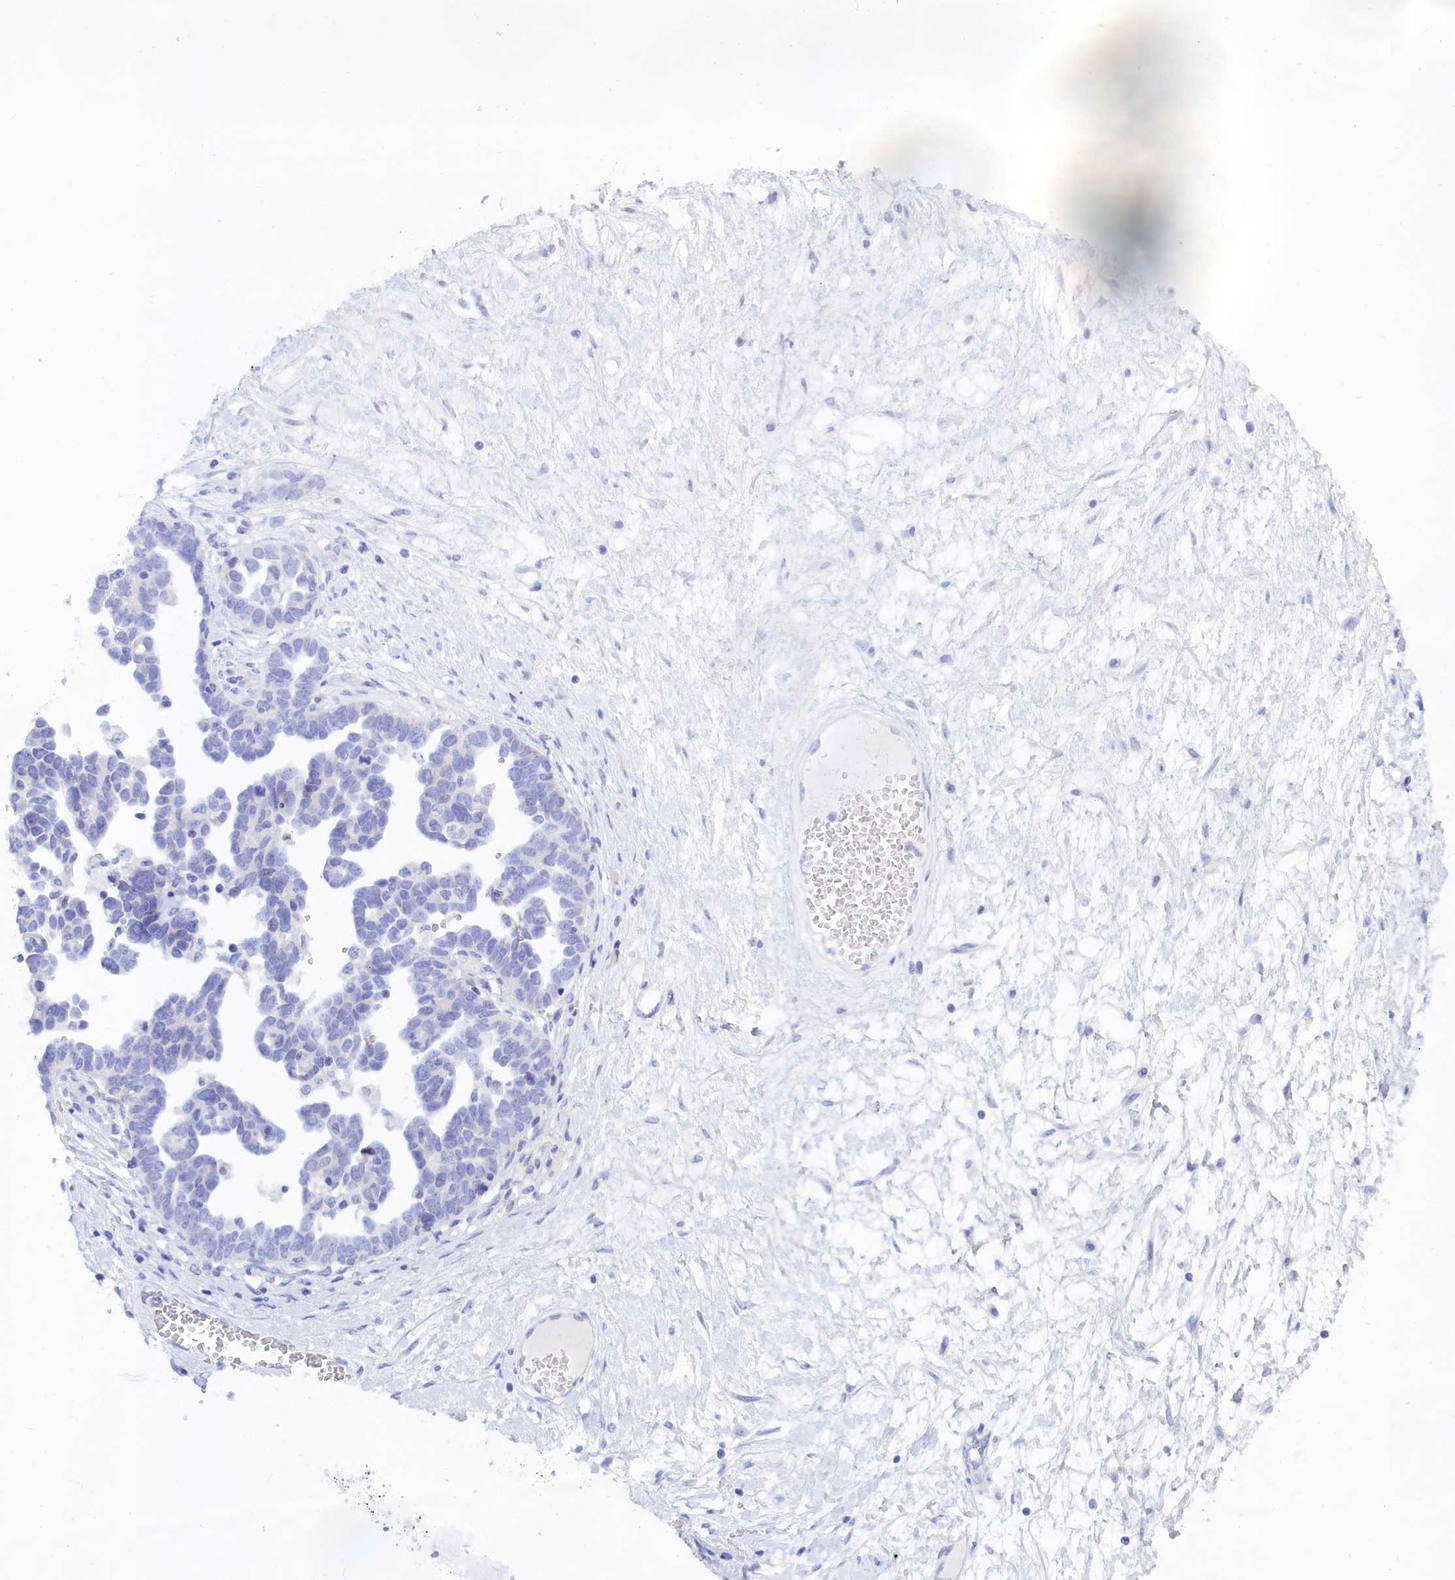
{"staining": {"intensity": "negative", "quantity": "none", "location": "none"}, "tissue": "ovarian cancer", "cell_type": "Tumor cells", "image_type": "cancer", "snomed": [{"axis": "morphology", "description": "Cystadenocarcinoma, serous, NOS"}, {"axis": "topography", "description": "Ovary"}], "caption": "Immunohistochemical staining of ovarian cancer demonstrates no significant expression in tumor cells.", "gene": "TRIM10", "patient": {"sex": "female", "age": 54}}